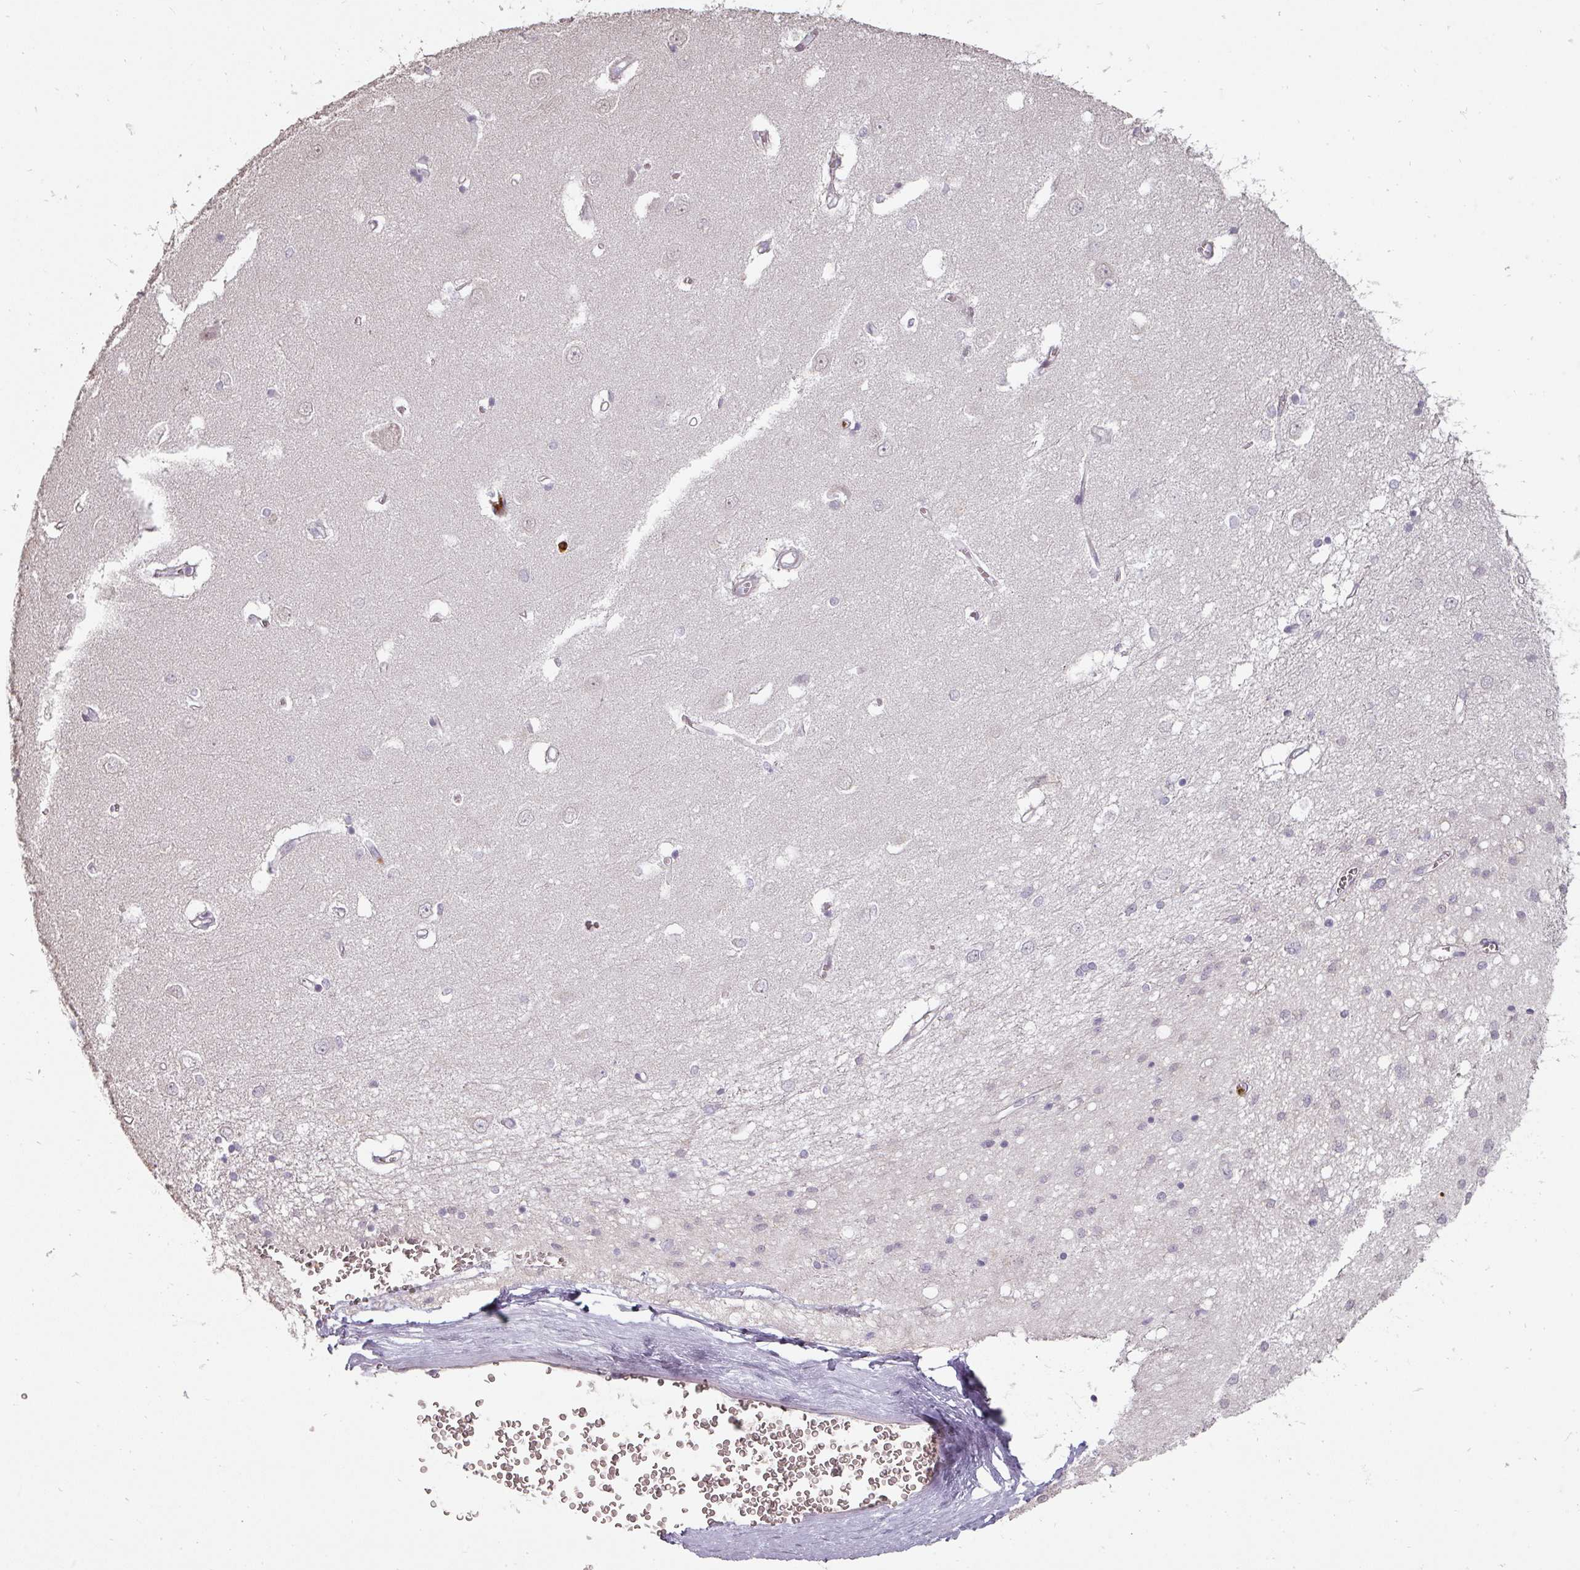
{"staining": {"intensity": "negative", "quantity": "none", "location": "none"}, "tissue": "caudate", "cell_type": "Glial cells", "image_type": "normal", "snomed": [{"axis": "morphology", "description": "Normal tissue, NOS"}, {"axis": "topography", "description": "Lateral ventricle wall"}], "caption": "Glial cells are negative for protein expression in unremarkable human caudate. (Immunohistochemistry, brightfield microscopy, high magnification).", "gene": "BIK", "patient": {"sex": "male", "age": 37}}